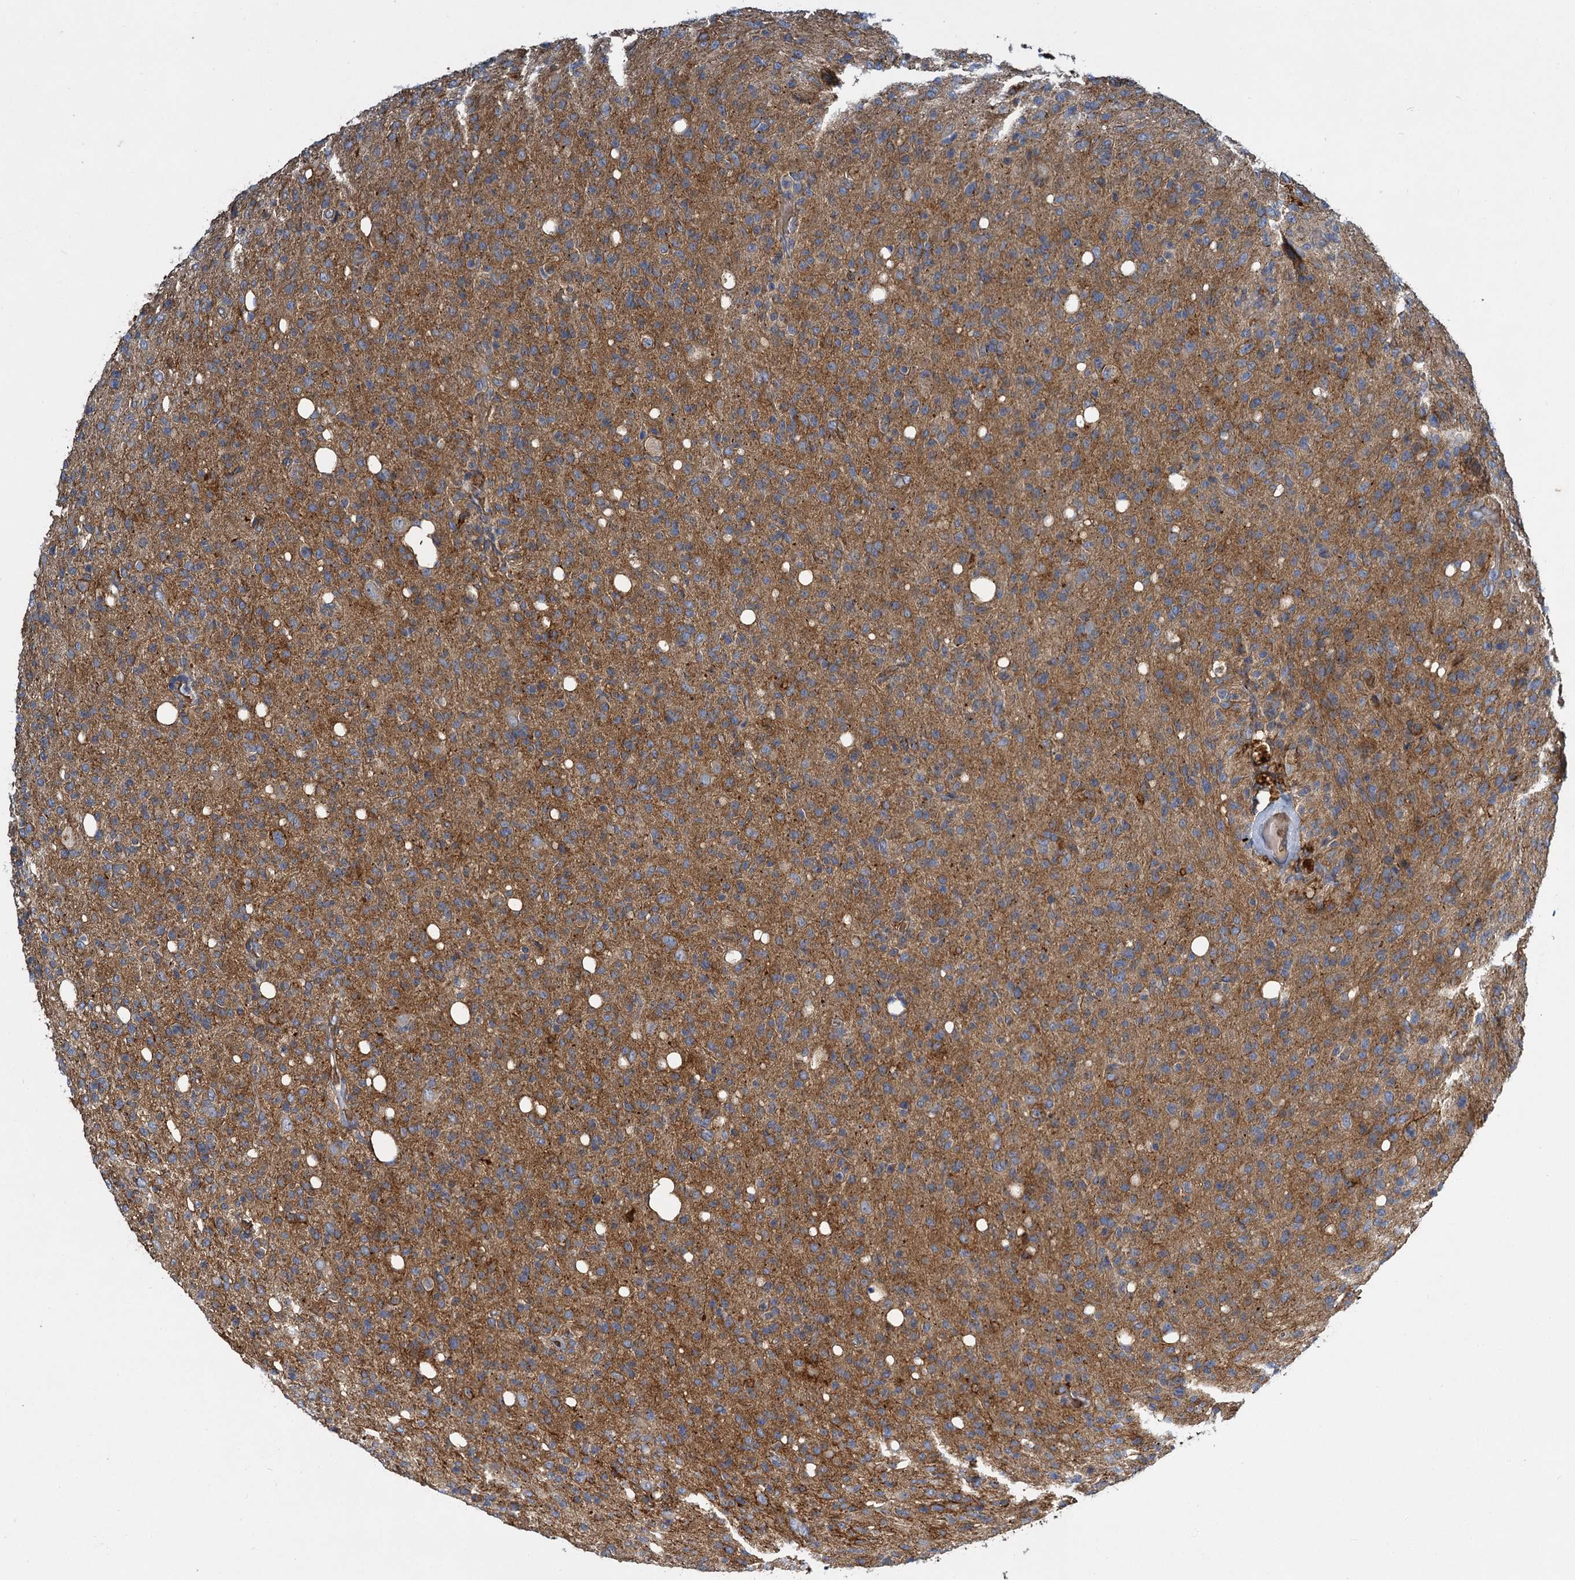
{"staining": {"intensity": "moderate", "quantity": ">75%", "location": "cytoplasmic/membranous"}, "tissue": "glioma", "cell_type": "Tumor cells", "image_type": "cancer", "snomed": [{"axis": "morphology", "description": "Glioma, malignant, High grade"}, {"axis": "topography", "description": "Brain"}], "caption": "Glioma tissue exhibits moderate cytoplasmic/membranous positivity in approximately >75% of tumor cells", "gene": "BCS1L", "patient": {"sex": "female", "age": 57}}